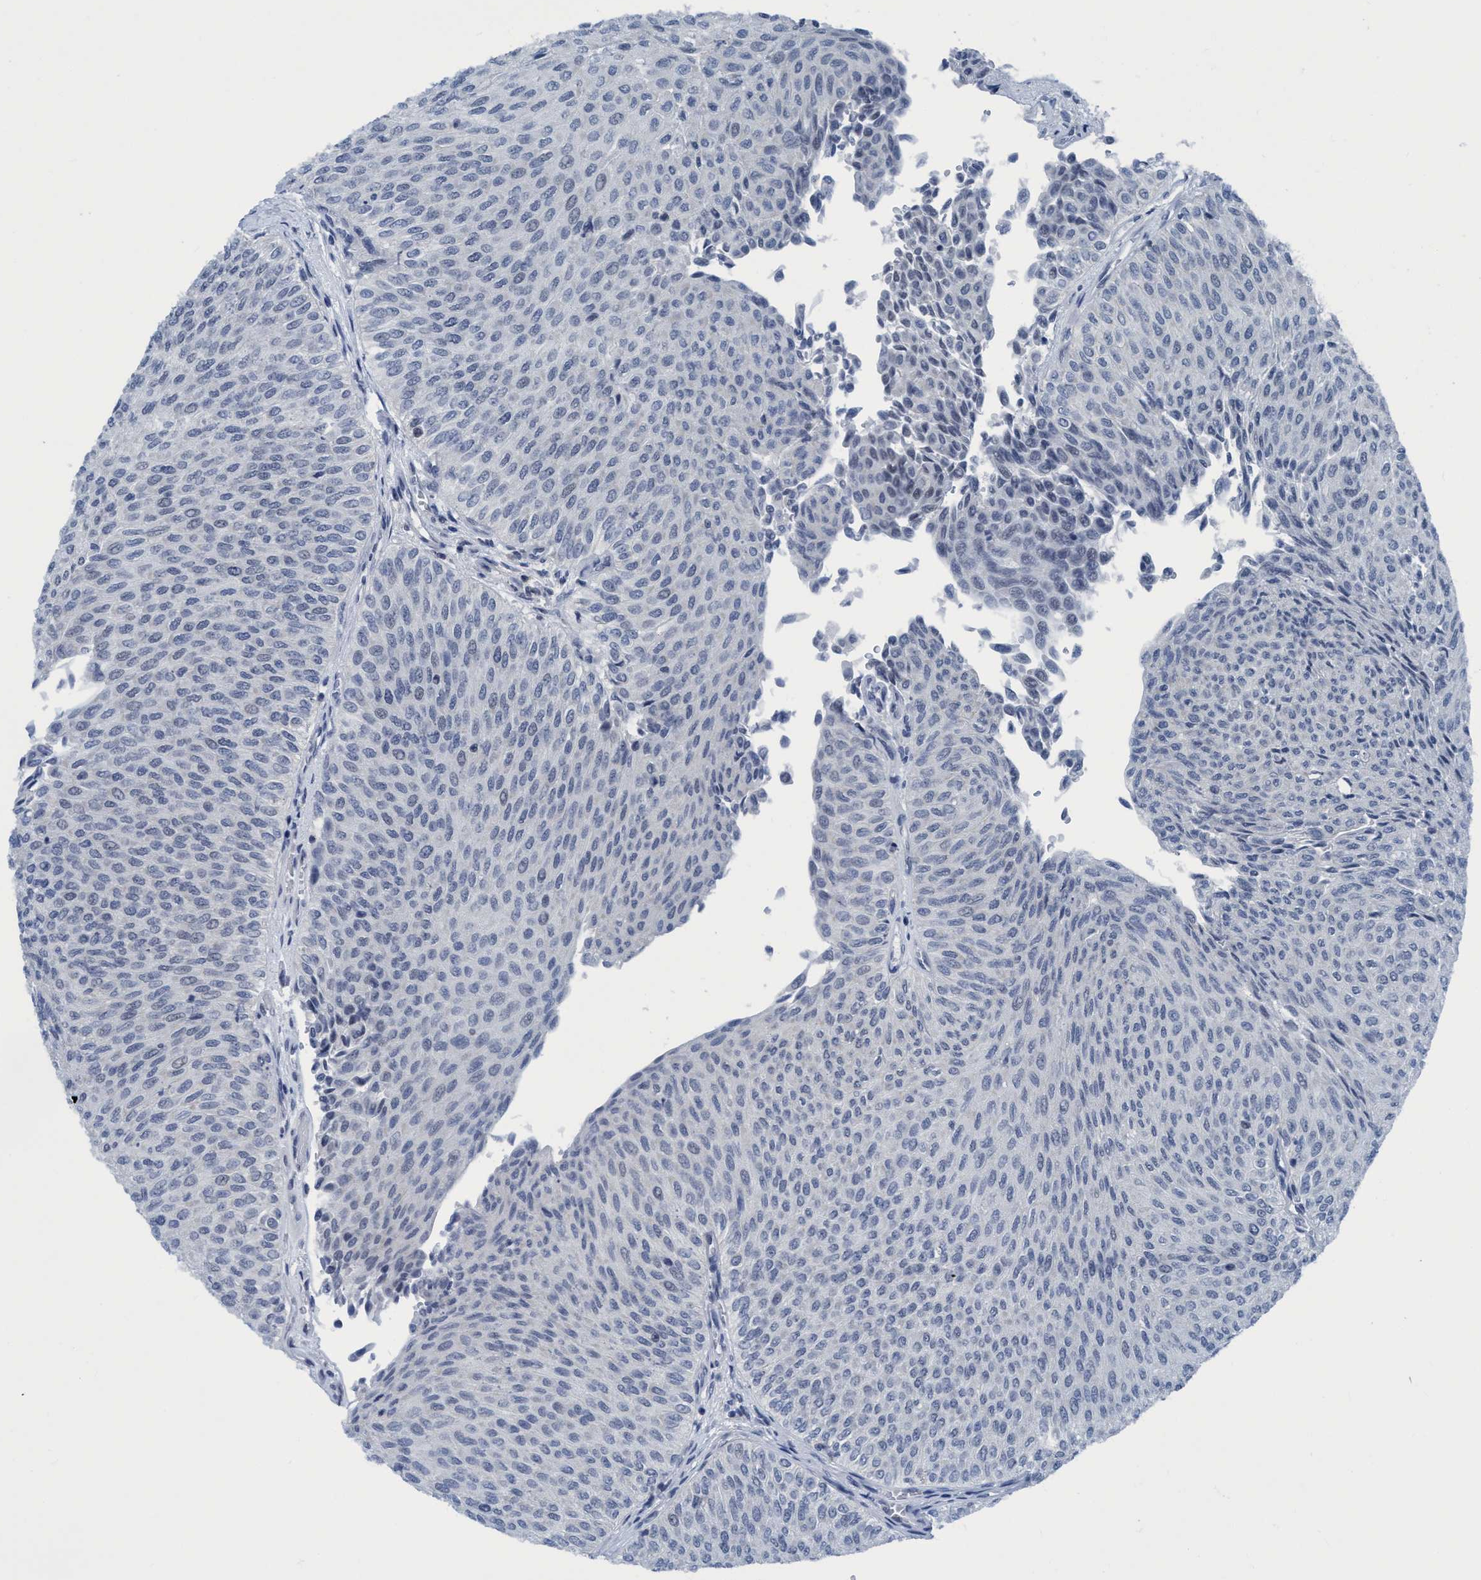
{"staining": {"intensity": "negative", "quantity": "none", "location": "none"}, "tissue": "urothelial cancer", "cell_type": "Tumor cells", "image_type": "cancer", "snomed": [{"axis": "morphology", "description": "Urothelial carcinoma, Low grade"}, {"axis": "topography", "description": "Urinary bladder"}], "caption": "Tumor cells are negative for brown protein staining in low-grade urothelial carcinoma.", "gene": "DNAI1", "patient": {"sex": "male", "age": 78}}